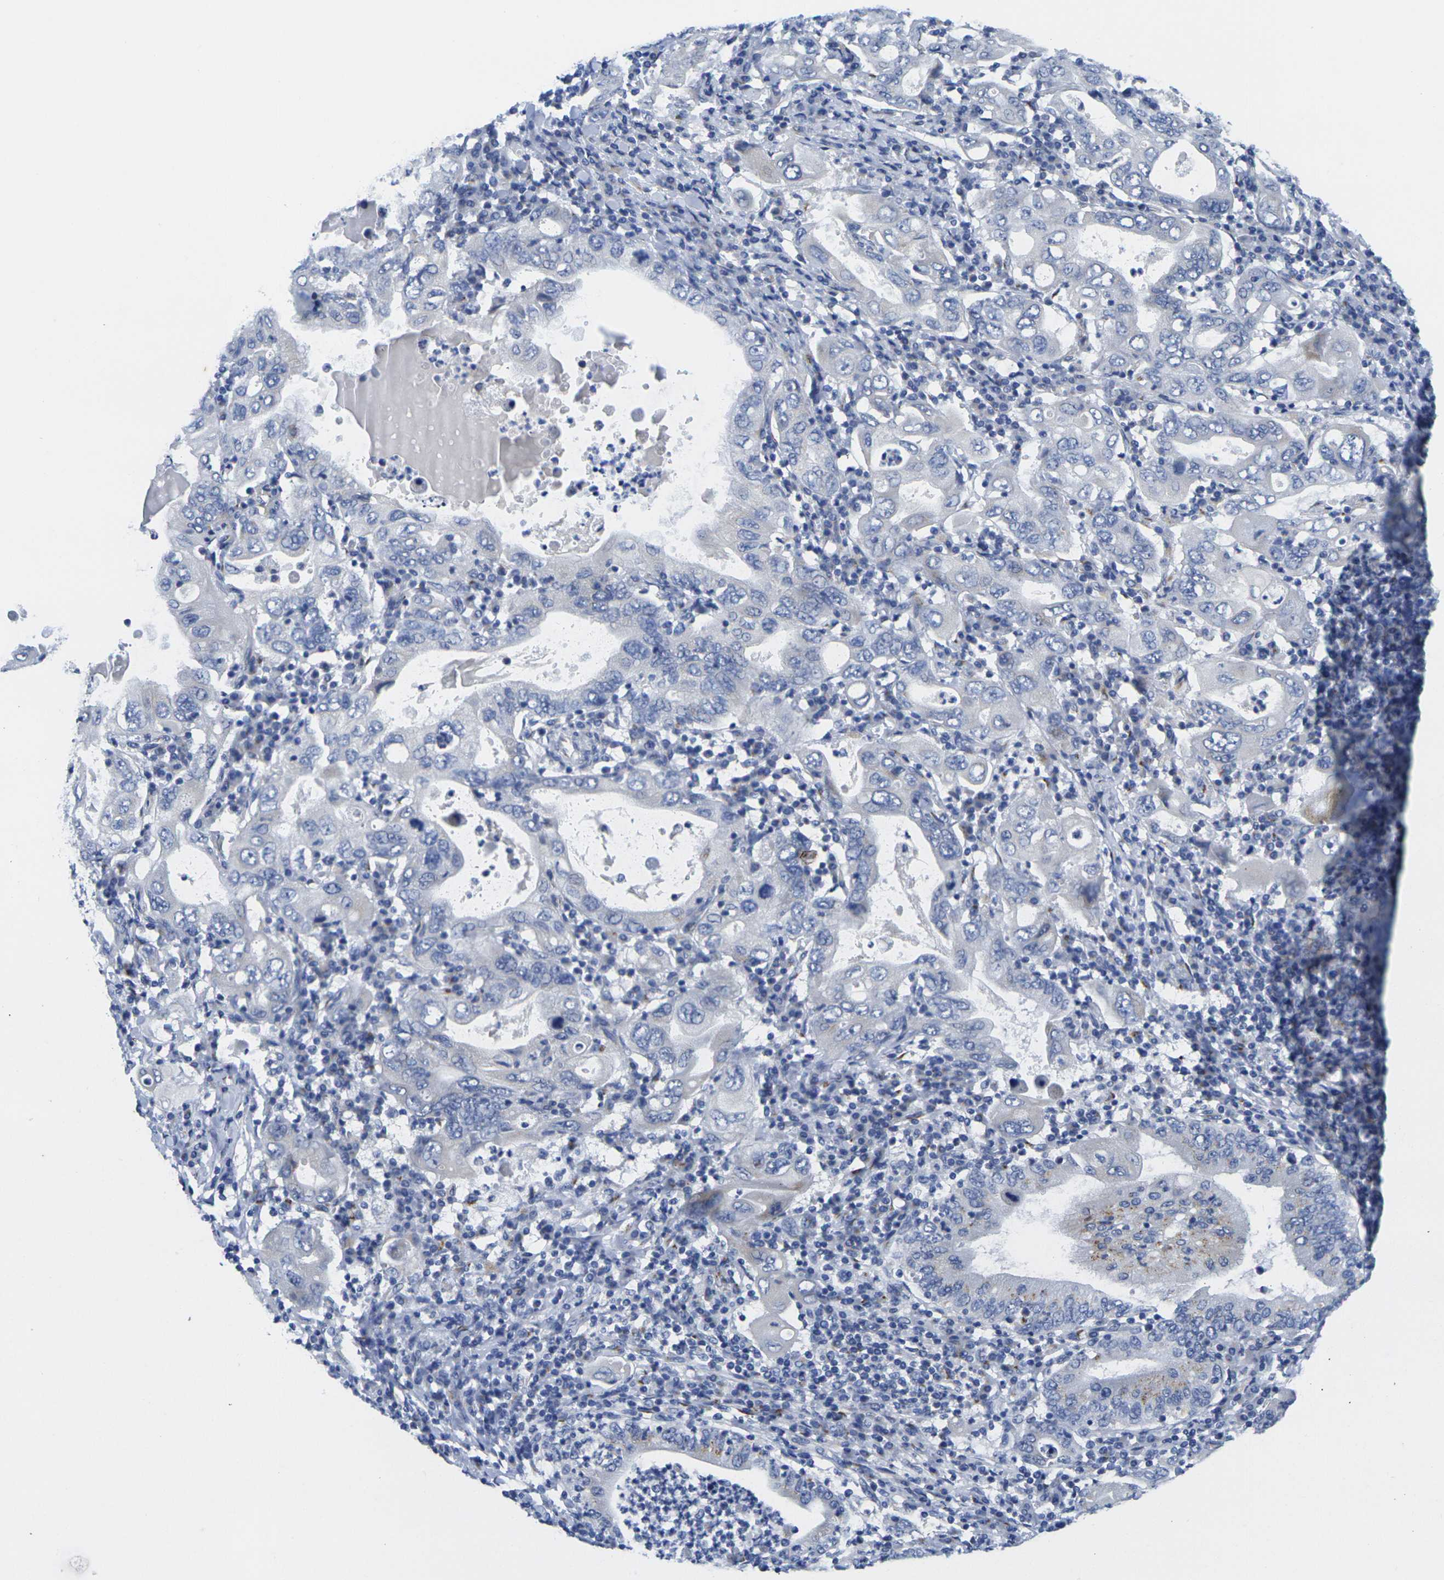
{"staining": {"intensity": "negative", "quantity": "none", "location": "none"}, "tissue": "stomach cancer", "cell_type": "Tumor cells", "image_type": "cancer", "snomed": [{"axis": "morphology", "description": "Normal tissue, NOS"}, {"axis": "morphology", "description": "Adenocarcinoma, NOS"}, {"axis": "topography", "description": "Esophagus"}, {"axis": "topography", "description": "Stomach, upper"}, {"axis": "topography", "description": "Peripheral nerve tissue"}], "caption": "Immunohistochemistry (IHC) image of neoplastic tissue: human stomach cancer (adenocarcinoma) stained with DAB exhibits no significant protein staining in tumor cells.", "gene": "CRK", "patient": {"sex": "male", "age": 62}}